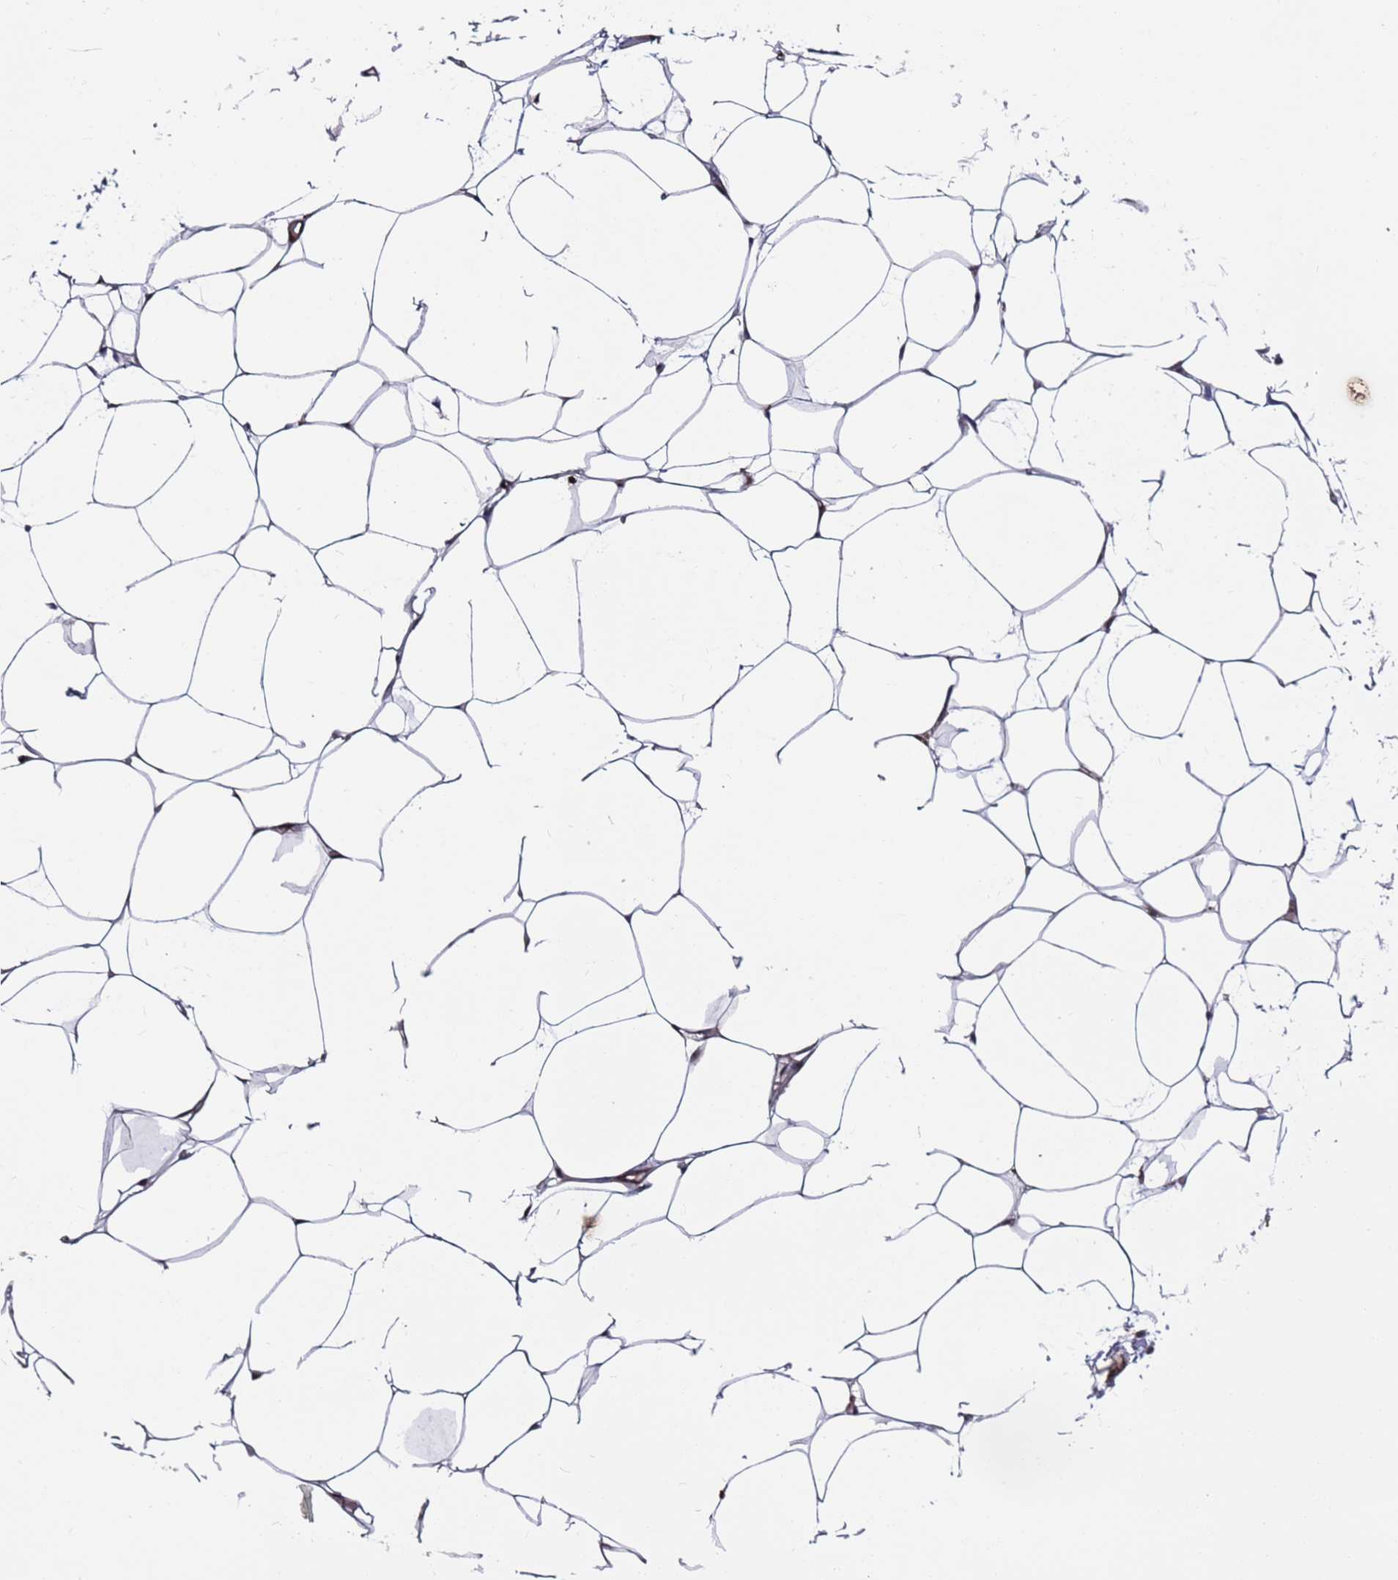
{"staining": {"intensity": "negative", "quantity": "none", "location": "none"}, "tissue": "adipose tissue", "cell_type": "Adipocytes", "image_type": "normal", "snomed": [{"axis": "morphology", "description": "Normal tissue, NOS"}, {"axis": "topography", "description": "Breast"}], "caption": "An immunohistochemistry (IHC) micrograph of unremarkable adipose tissue is shown. There is no staining in adipocytes of adipose tissue.", "gene": "GREB1L", "patient": {"sex": "female", "age": 23}}